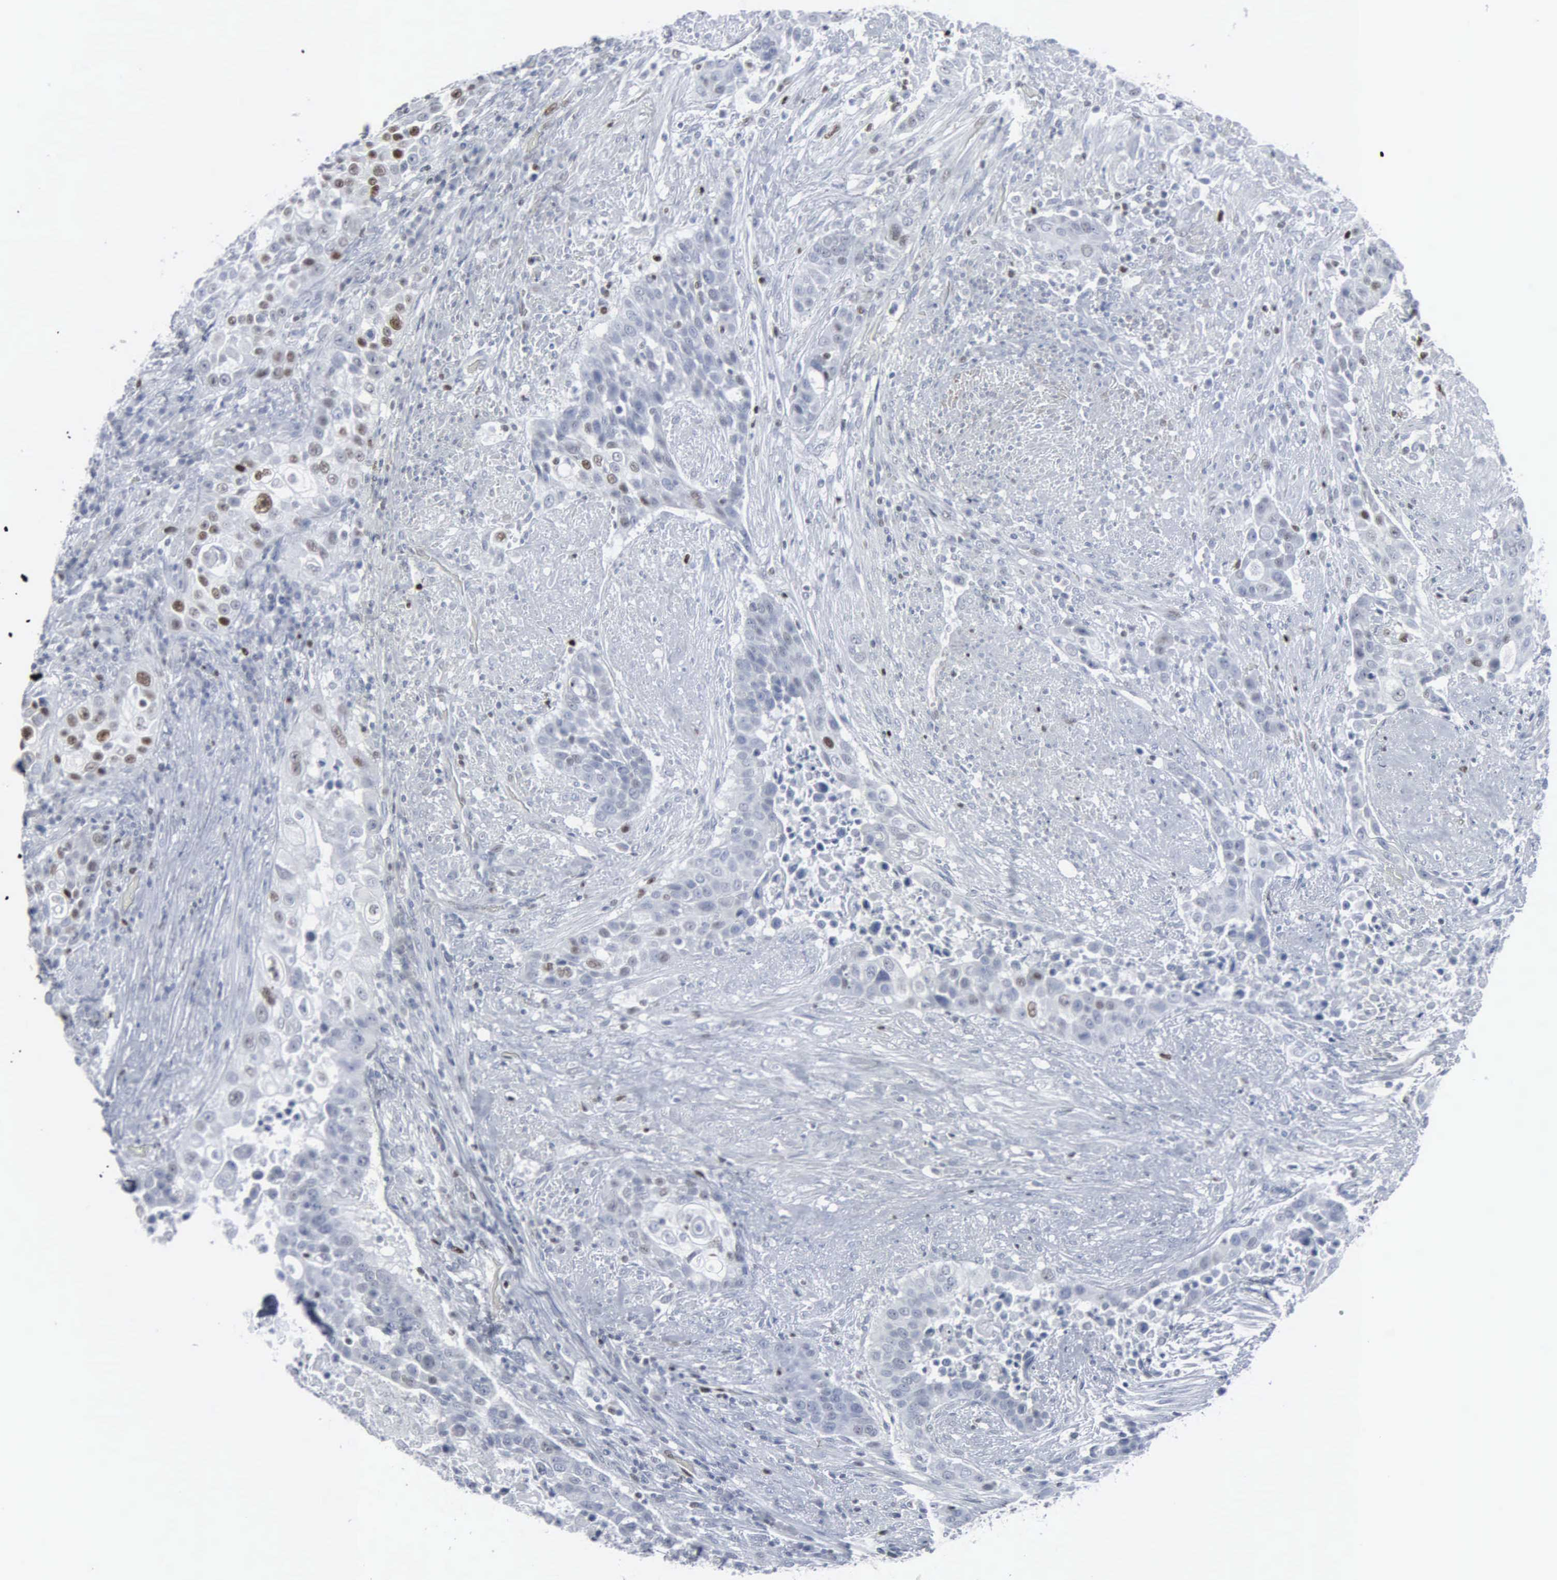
{"staining": {"intensity": "negative", "quantity": "none", "location": "none"}, "tissue": "urothelial cancer", "cell_type": "Tumor cells", "image_type": "cancer", "snomed": [{"axis": "morphology", "description": "Urothelial carcinoma, High grade"}, {"axis": "topography", "description": "Urinary bladder"}], "caption": "This micrograph is of urothelial cancer stained with immunohistochemistry to label a protein in brown with the nuclei are counter-stained blue. There is no expression in tumor cells.", "gene": "CCND3", "patient": {"sex": "male", "age": 74}}